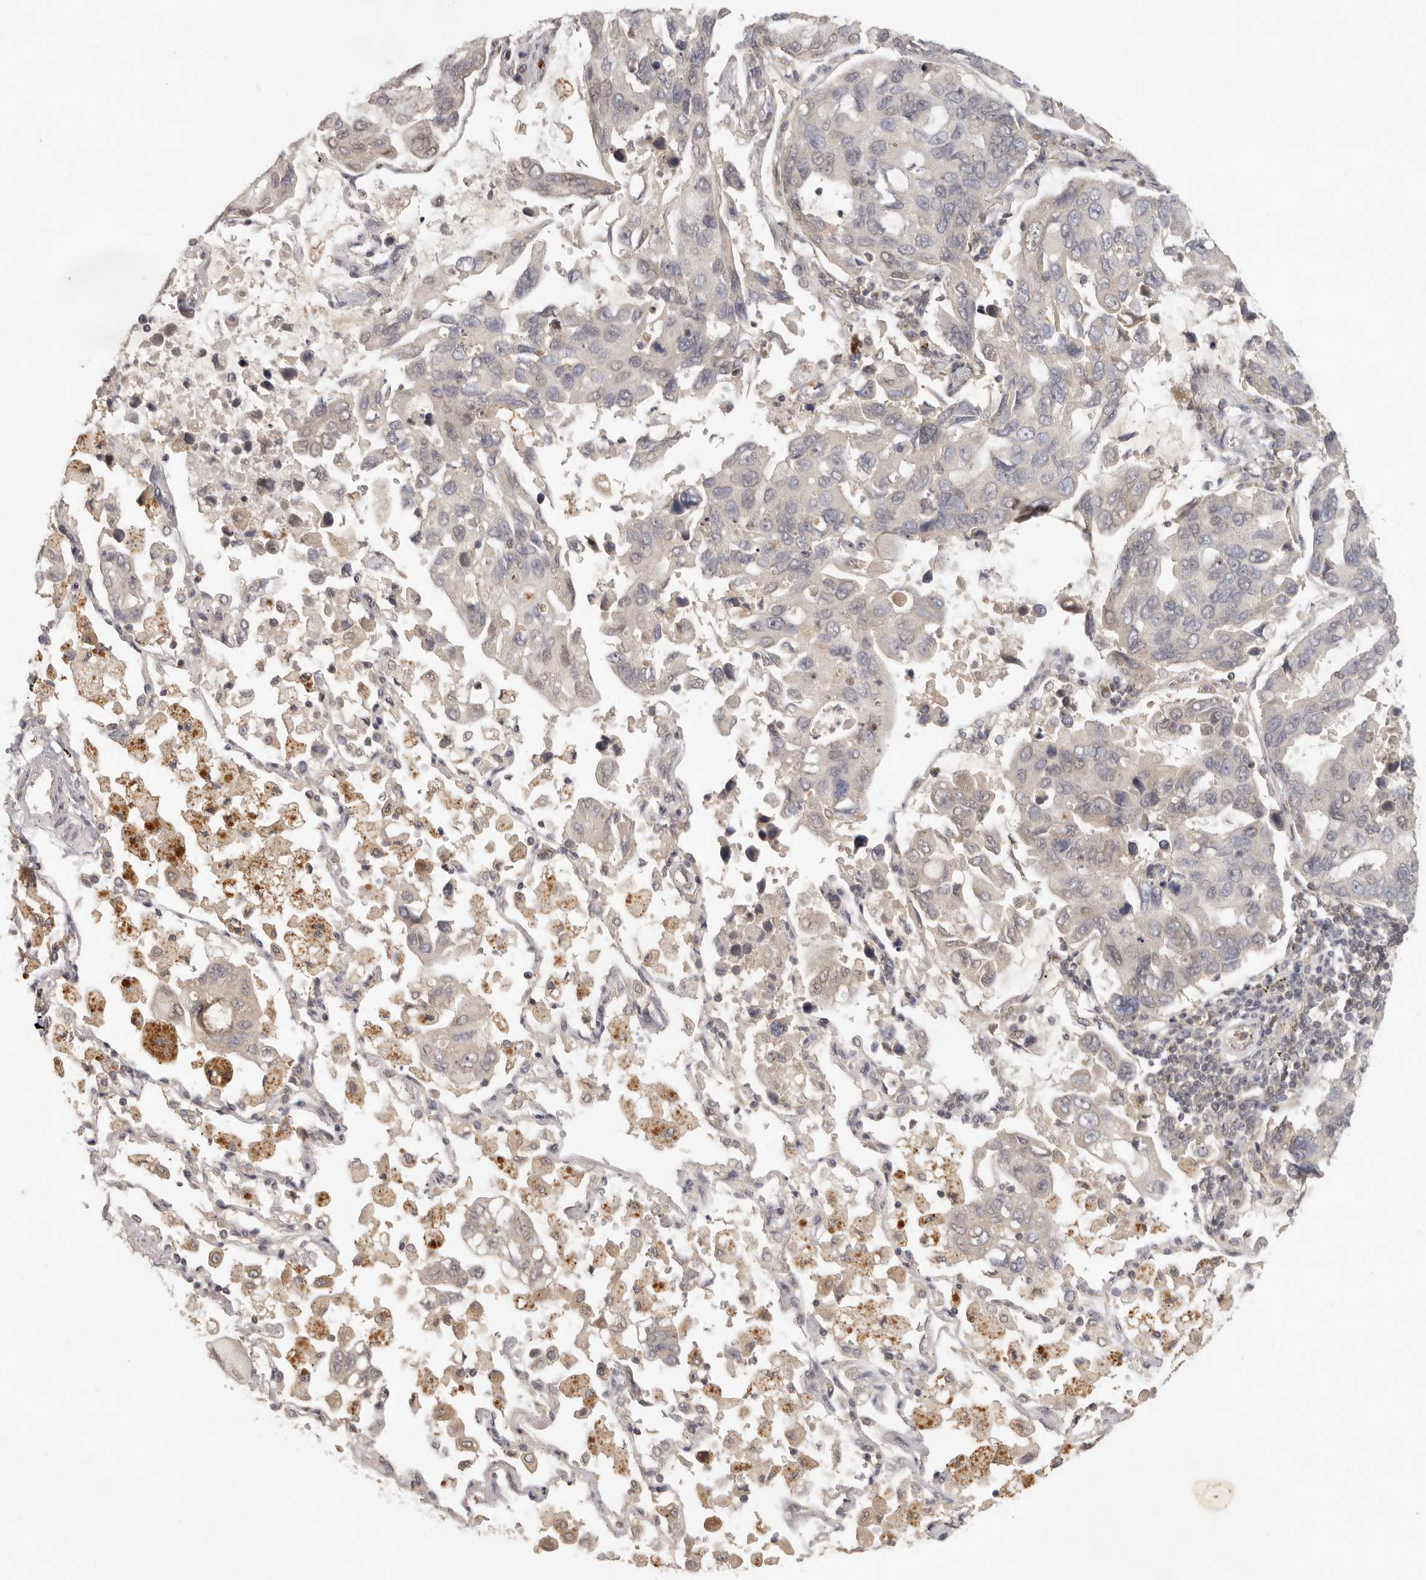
{"staining": {"intensity": "weak", "quantity": "<25%", "location": "nuclear"}, "tissue": "lung cancer", "cell_type": "Tumor cells", "image_type": "cancer", "snomed": [{"axis": "morphology", "description": "Adenocarcinoma, NOS"}, {"axis": "topography", "description": "Lung"}], "caption": "High power microscopy histopathology image of an IHC histopathology image of lung cancer (adenocarcinoma), revealing no significant expression in tumor cells. (IHC, brightfield microscopy, high magnification).", "gene": "LRRC75A", "patient": {"sex": "male", "age": 64}}